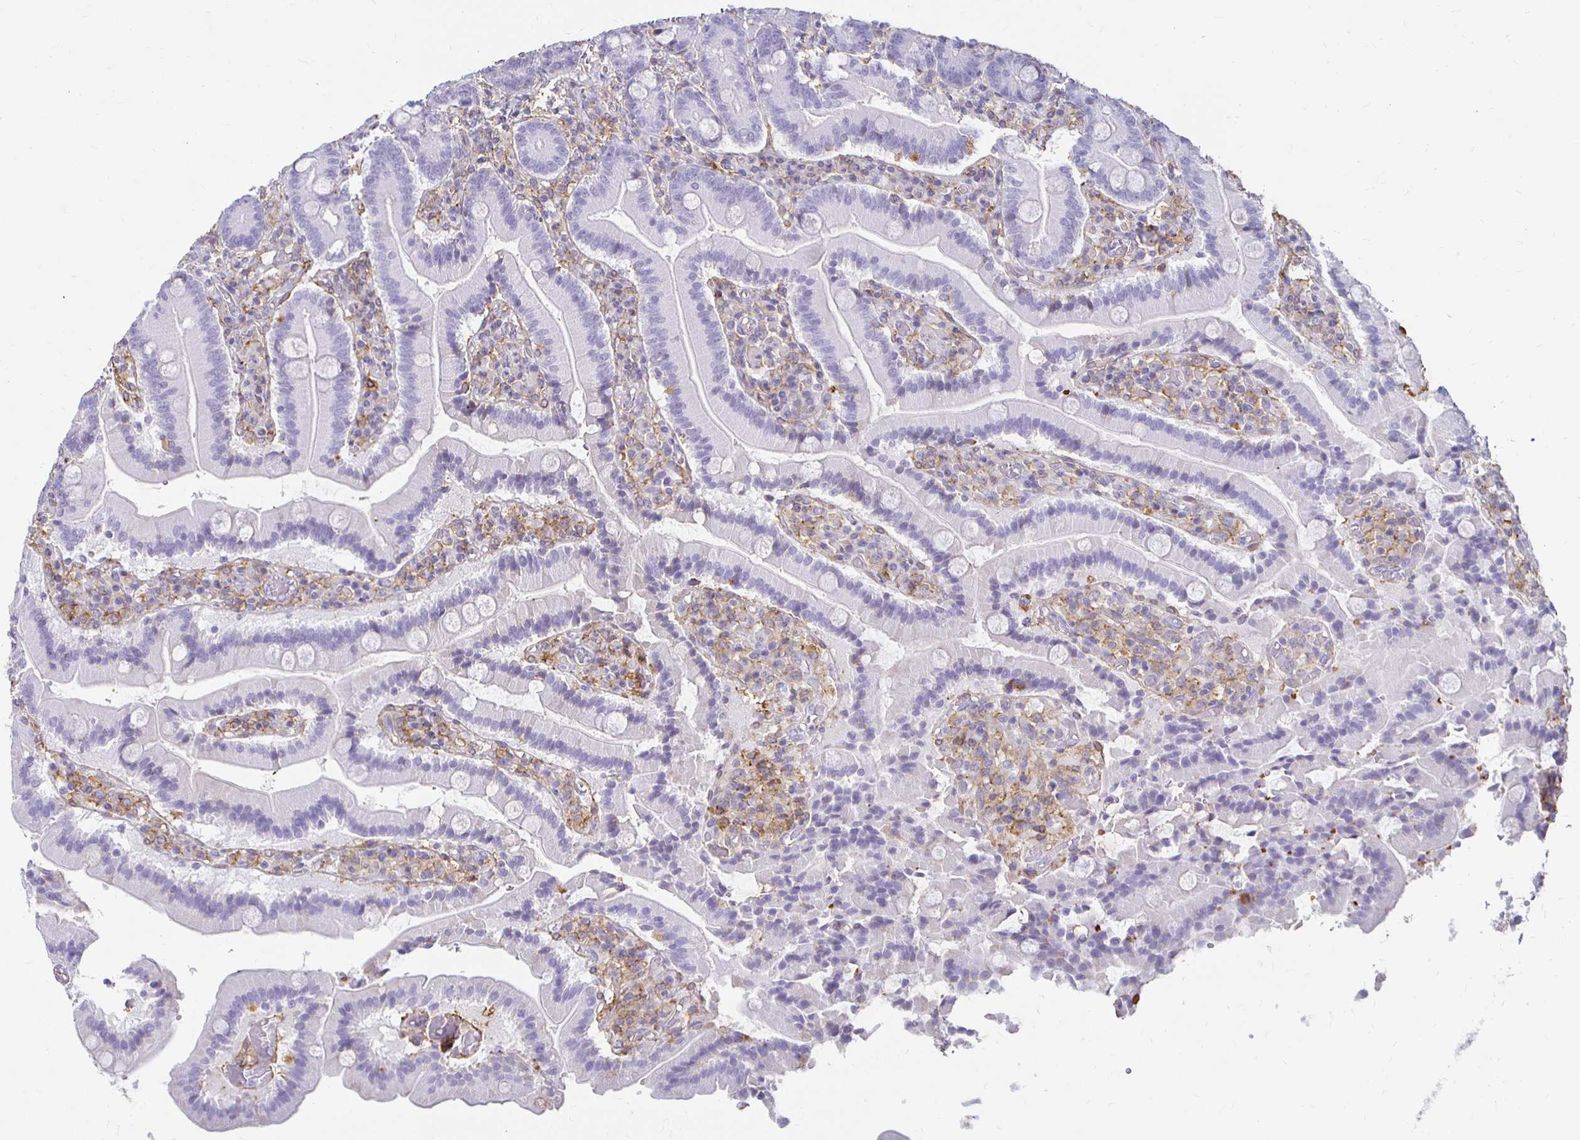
{"staining": {"intensity": "negative", "quantity": "none", "location": "none"}, "tissue": "duodenum", "cell_type": "Glandular cells", "image_type": "normal", "snomed": [{"axis": "morphology", "description": "Normal tissue, NOS"}, {"axis": "topography", "description": "Duodenum"}], "caption": "This image is of normal duodenum stained with immunohistochemistry (IHC) to label a protein in brown with the nuclei are counter-stained blue. There is no expression in glandular cells.", "gene": "TAS1R3", "patient": {"sex": "female", "age": 62}}